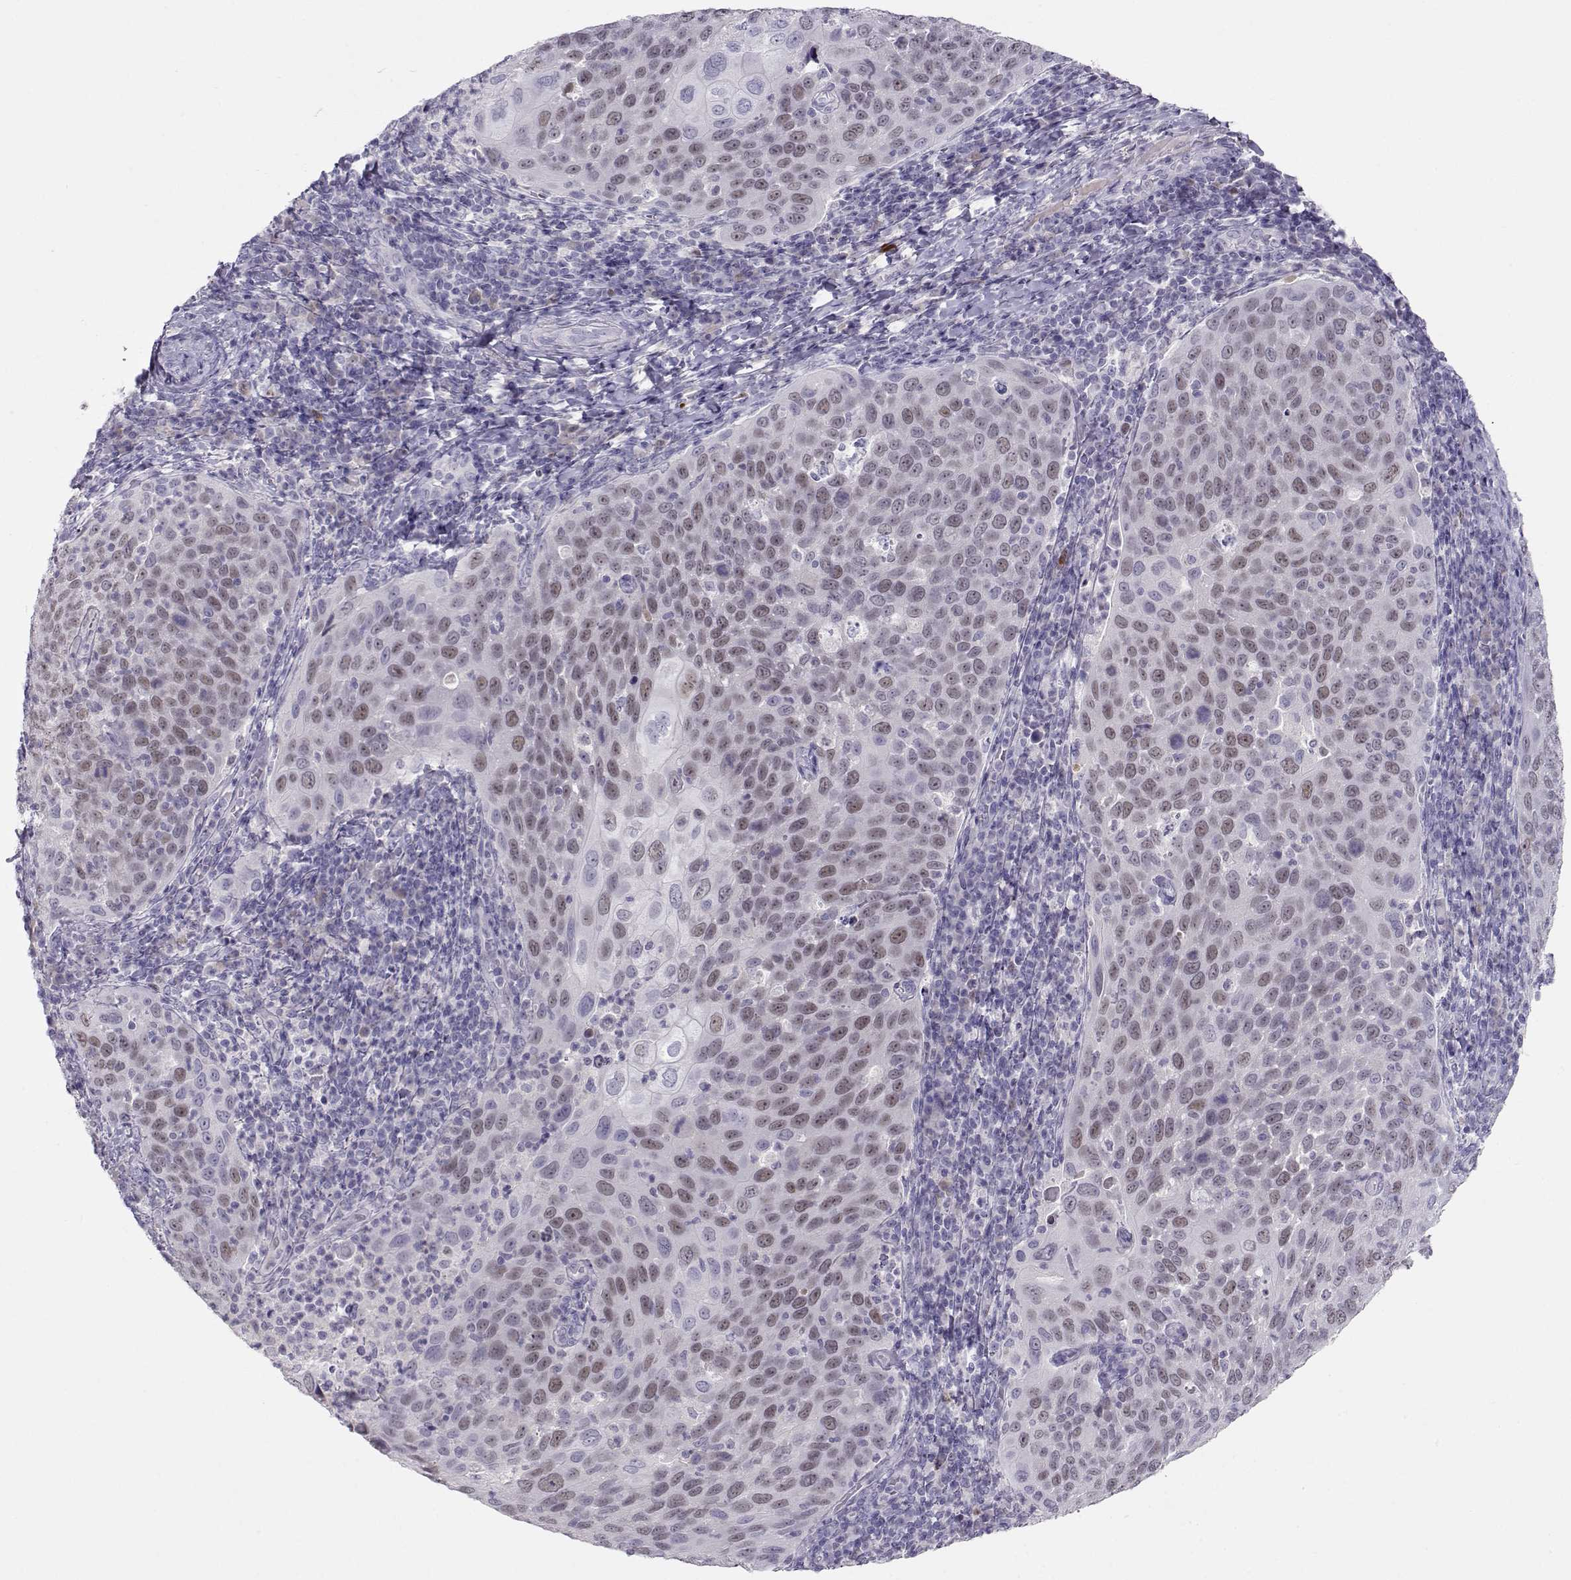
{"staining": {"intensity": "weak", "quantity": "<25%", "location": "nuclear"}, "tissue": "cervical cancer", "cell_type": "Tumor cells", "image_type": "cancer", "snomed": [{"axis": "morphology", "description": "Squamous cell carcinoma, NOS"}, {"axis": "topography", "description": "Cervix"}], "caption": "A photomicrograph of cervical squamous cell carcinoma stained for a protein exhibits no brown staining in tumor cells.", "gene": "OPN5", "patient": {"sex": "female", "age": 54}}